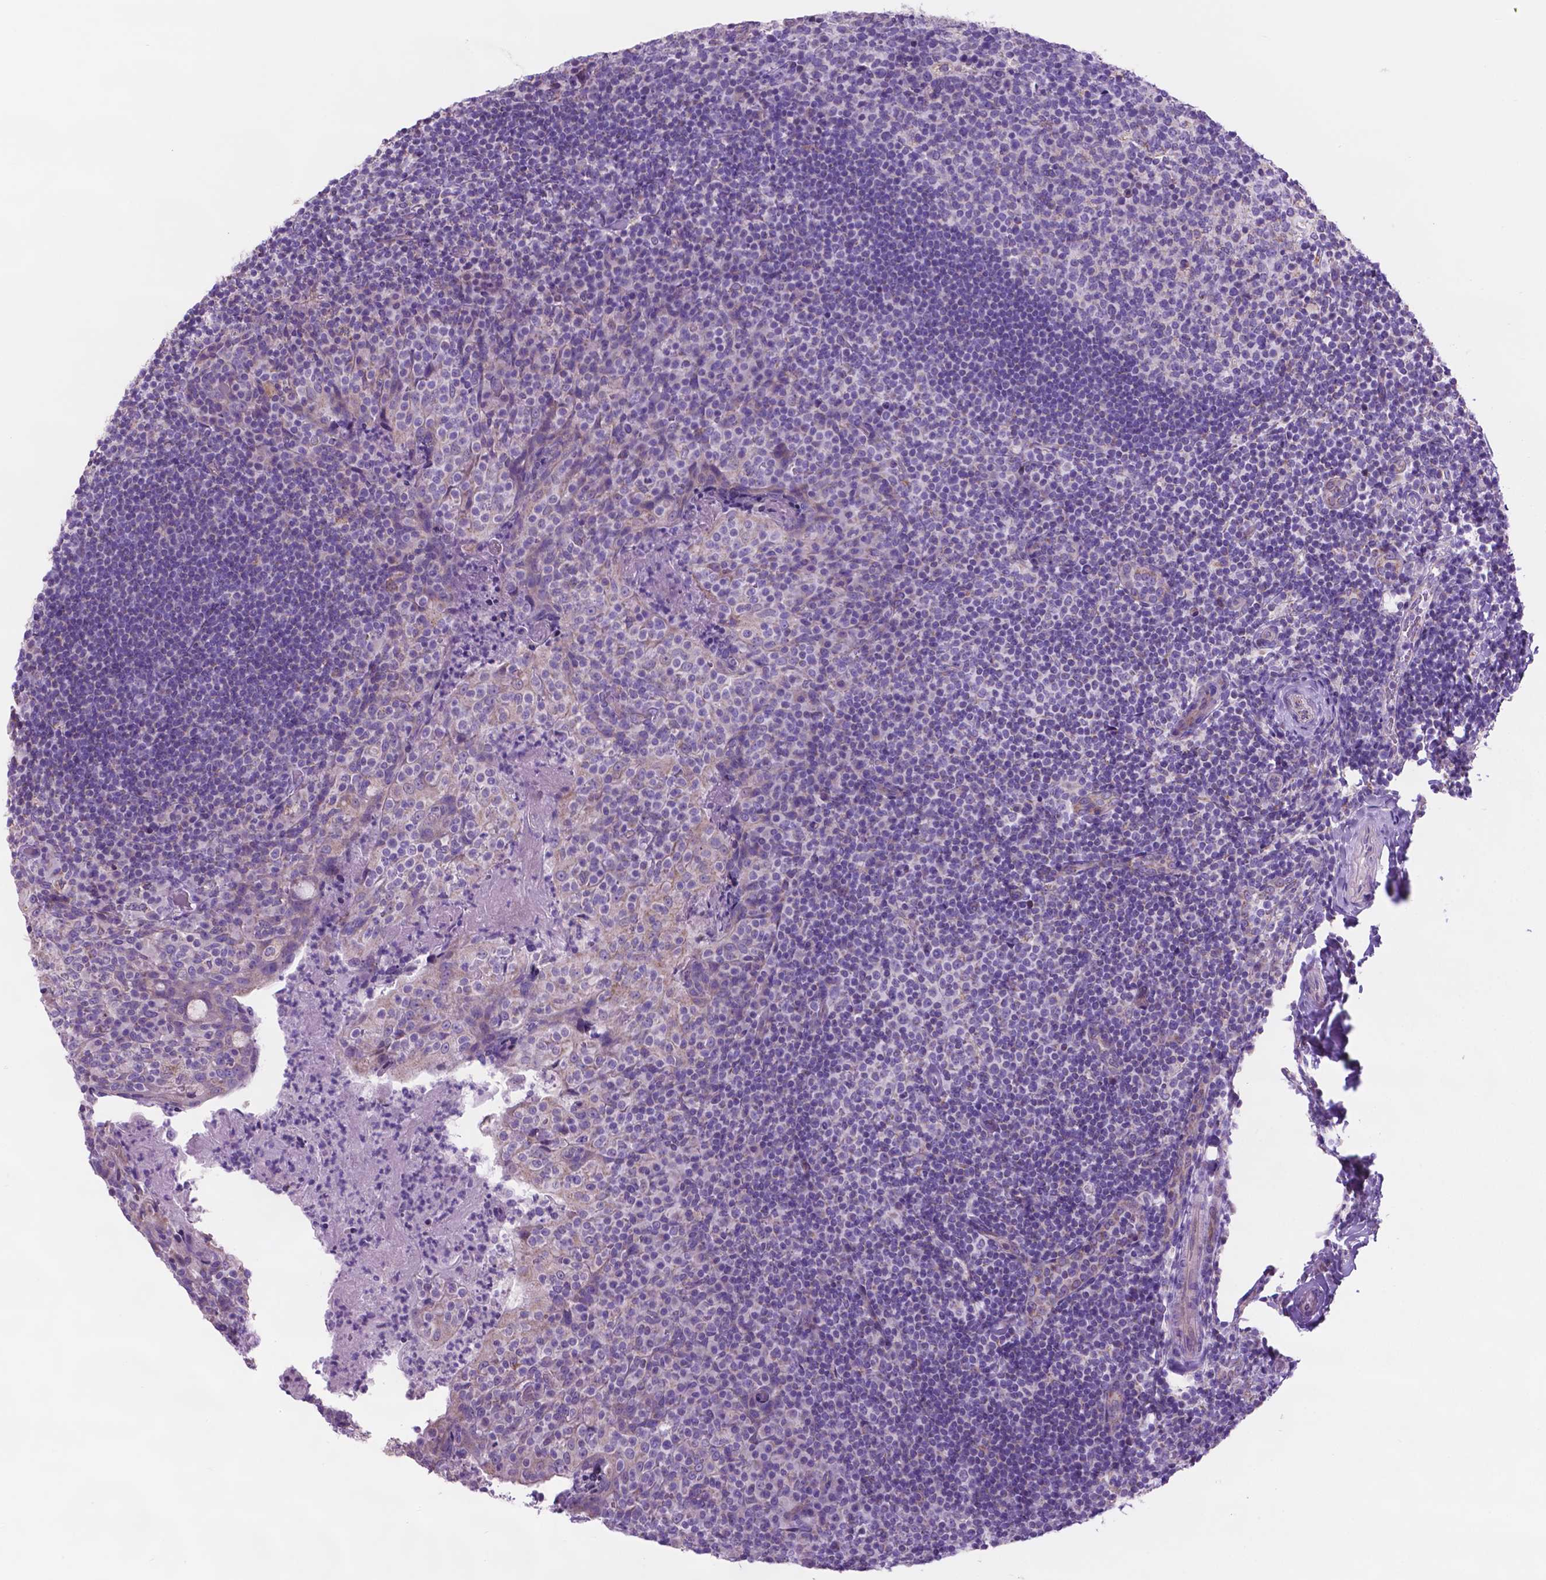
{"staining": {"intensity": "negative", "quantity": "none", "location": "none"}, "tissue": "tonsil", "cell_type": "Germinal center cells", "image_type": "normal", "snomed": [{"axis": "morphology", "description": "Normal tissue, NOS"}, {"axis": "topography", "description": "Tonsil"}], "caption": "DAB (3,3'-diaminobenzidine) immunohistochemical staining of benign human tonsil shows no significant staining in germinal center cells. (Stains: DAB (3,3'-diaminobenzidine) immunohistochemistry with hematoxylin counter stain, Microscopy: brightfield microscopy at high magnification).", "gene": "TMEM121B", "patient": {"sex": "female", "age": 10}}